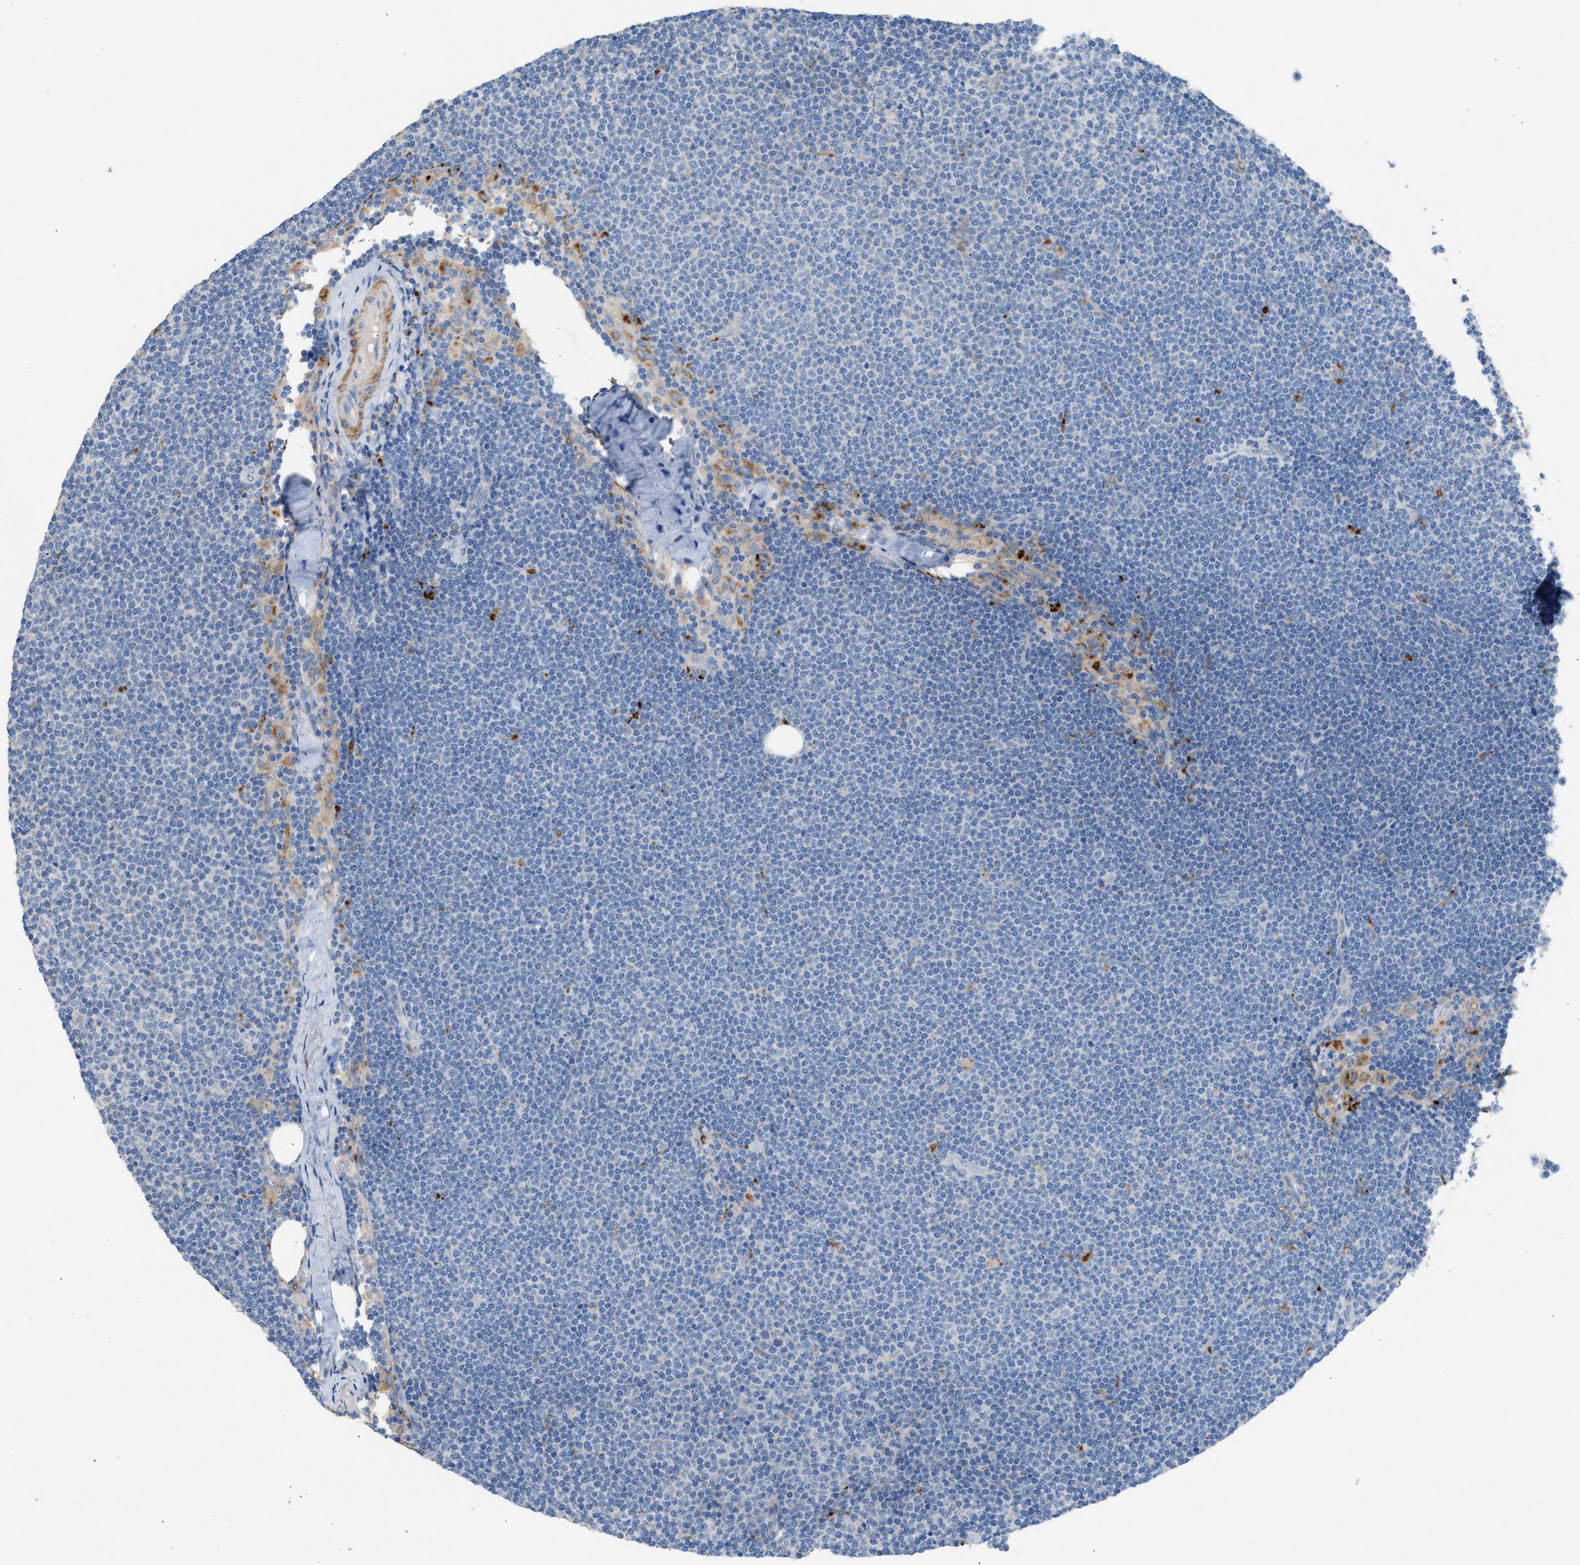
{"staining": {"intensity": "negative", "quantity": "none", "location": "none"}, "tissue": "lymphoma", "cell_type": "Tumor cells", "image_type": "cancer", "snomed": [{"axis": "morphology", "description": "Malignant lymphoma, non-Hodgkin's type, Low grade"}, {"axis": "topography", "description": "Lymph node"}], "caption": "DAB immunohistochemical staining of lymphoma exhibits no significant staining in tumor cells.", "gene": "AOAH", "patient": {"sex": "female", "age": 53}}